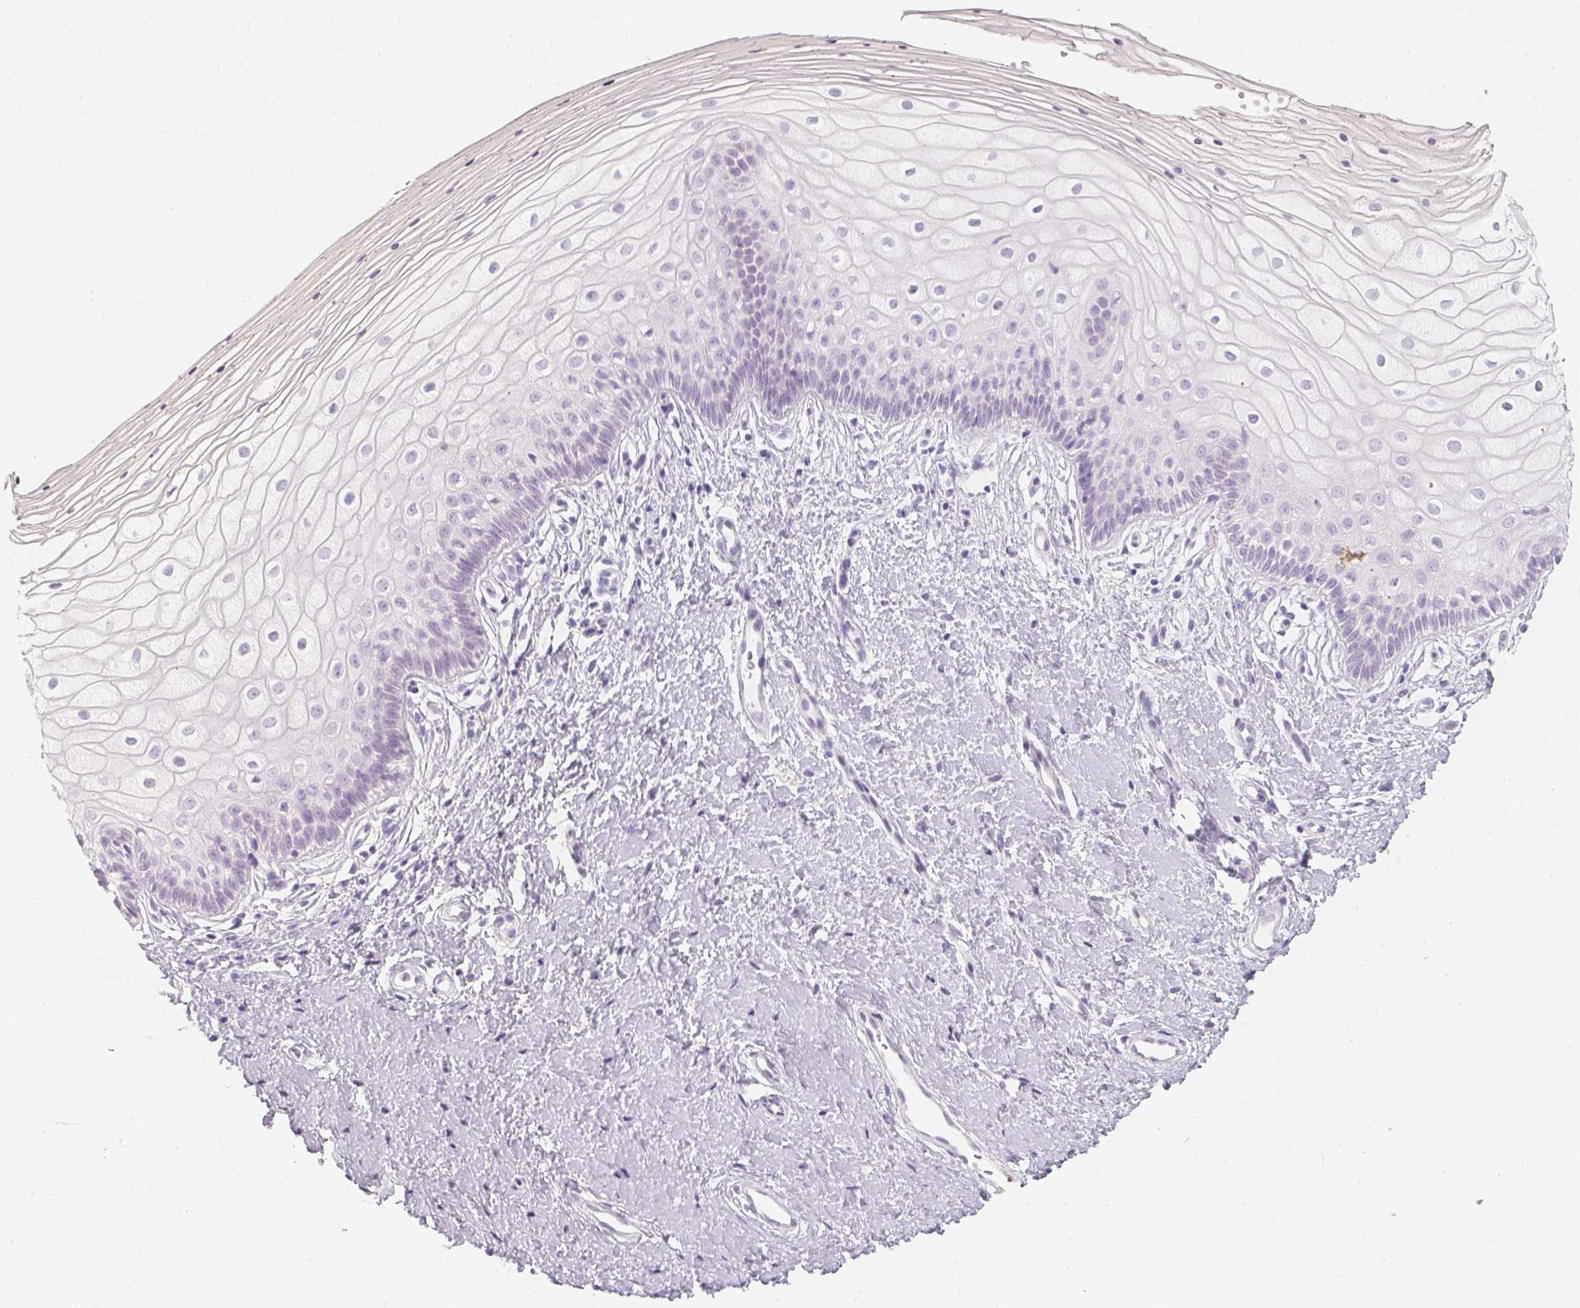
{"staining": {"intensity": "negative", "quantity": "none", "location": "none"}, "tissue": "vagina", "cell_type": "Squamous epithelial cells", "image_type": "normal", "snomed": [{"axis": "morphology", "description": "Normal tissue, NOS"}, {"axis": "topography", "description": "Vagina"}], "caption": "Micrograph shows no protein expression in squamous epithelial cells of unremarkable vagina. The staining was performed using DAB (3,3'-diaminobenzidine) to visualize the protein expression in brown, while the nuclei were stained in blue with hematoxylin (Magnification: 20x).", "gene": "SLC18A1", "patient": {"sex": "female", "age": 39}}